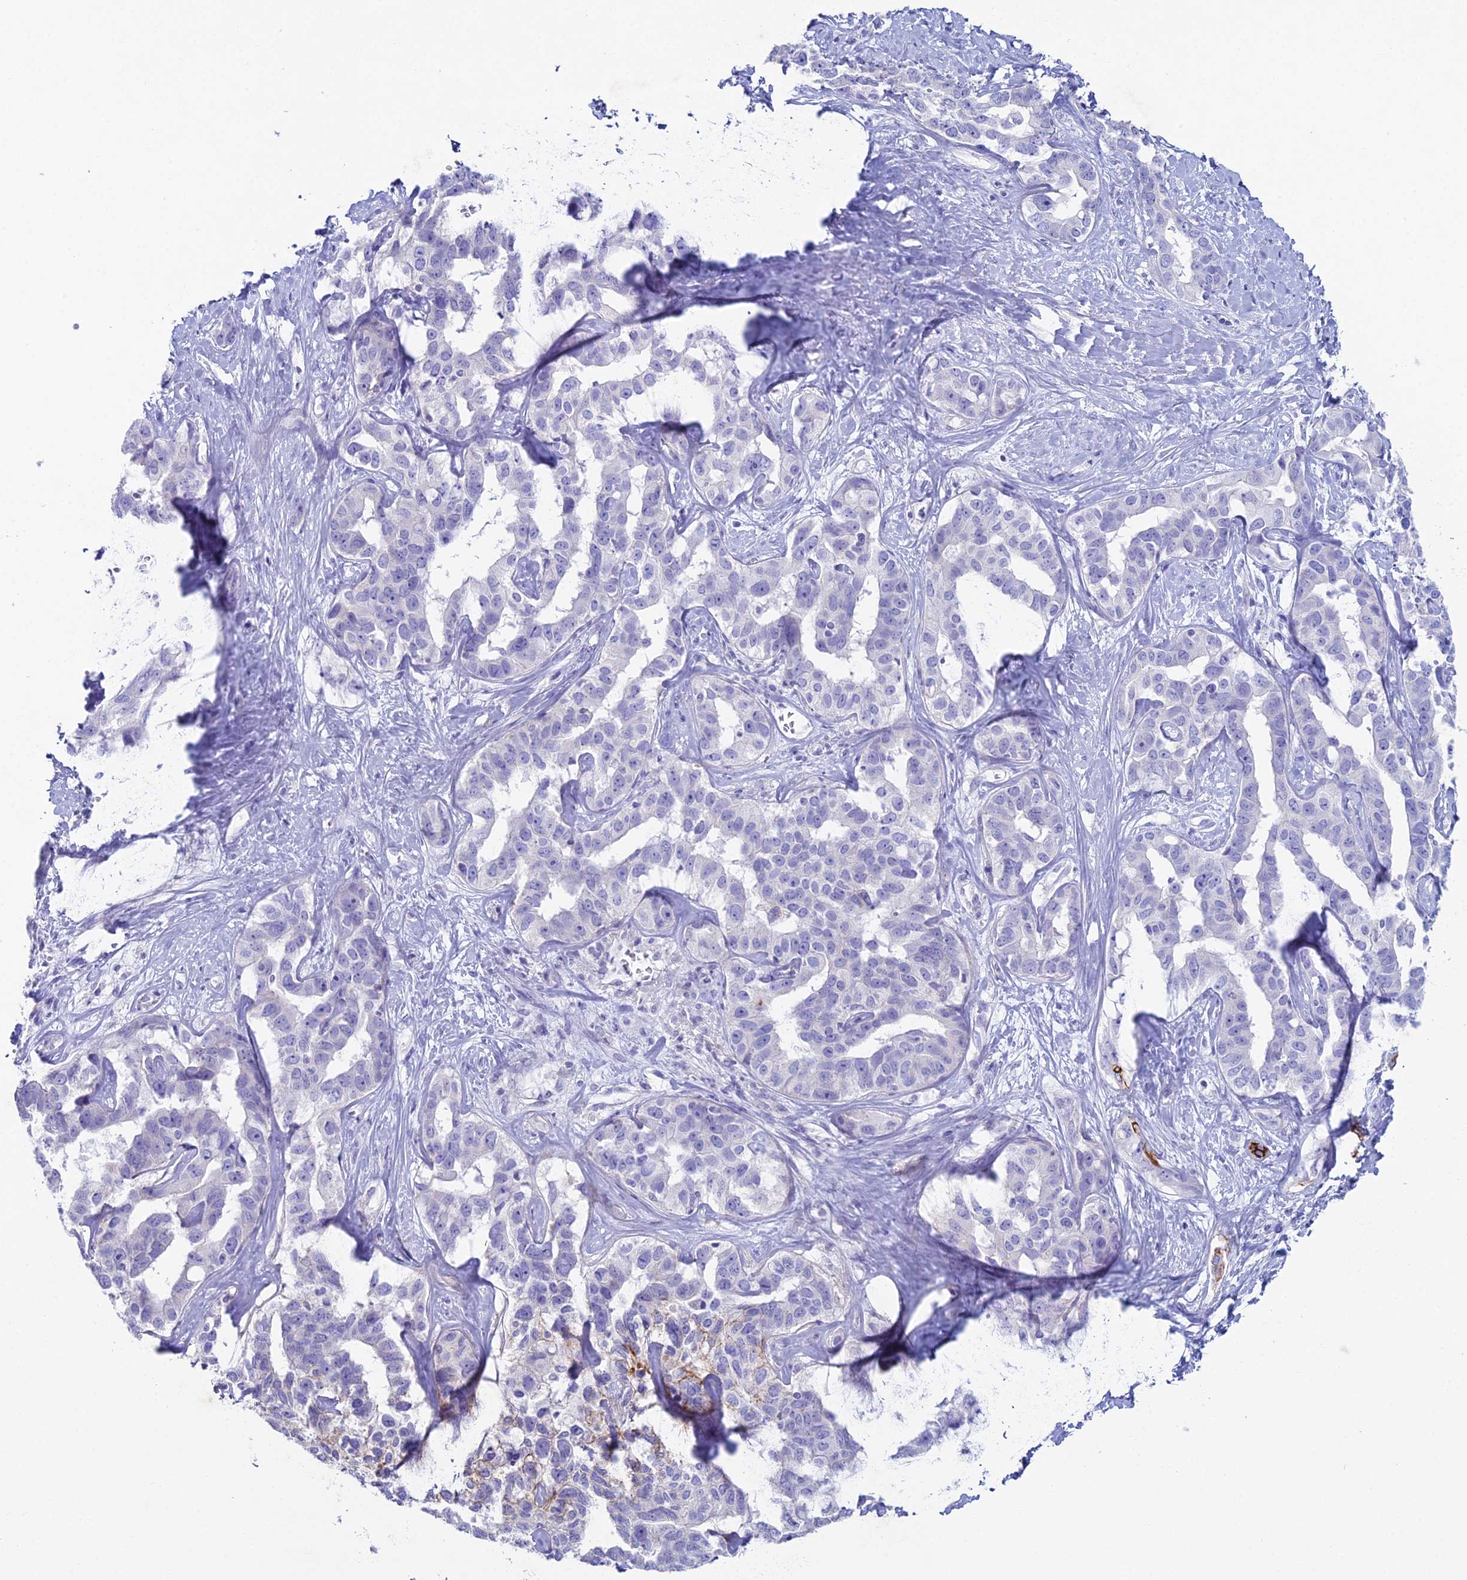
{"staining": {"intensity": "negative", "quantity": "none", "location": "none"}, "tissue": "liver cancer", "cell_type": "Tumor cells", "image_type": "cancer", "snomed": [{"axis": "morphology", "description": "Cholangiocarcinoma"}, {"axis": "topography", "description": "Liver"}], "caption": "Histopathology image shows no protein positivity in tumor cells of liver cancer tissue. Brightfield microscopy of IHC stained with DAB (3,3'-diaminobenzidine) (brown) and hematoxylin (blue), captured at high magnification.", "gene": "NCAM1", "patient": {"sex": "male", "age": 59}}